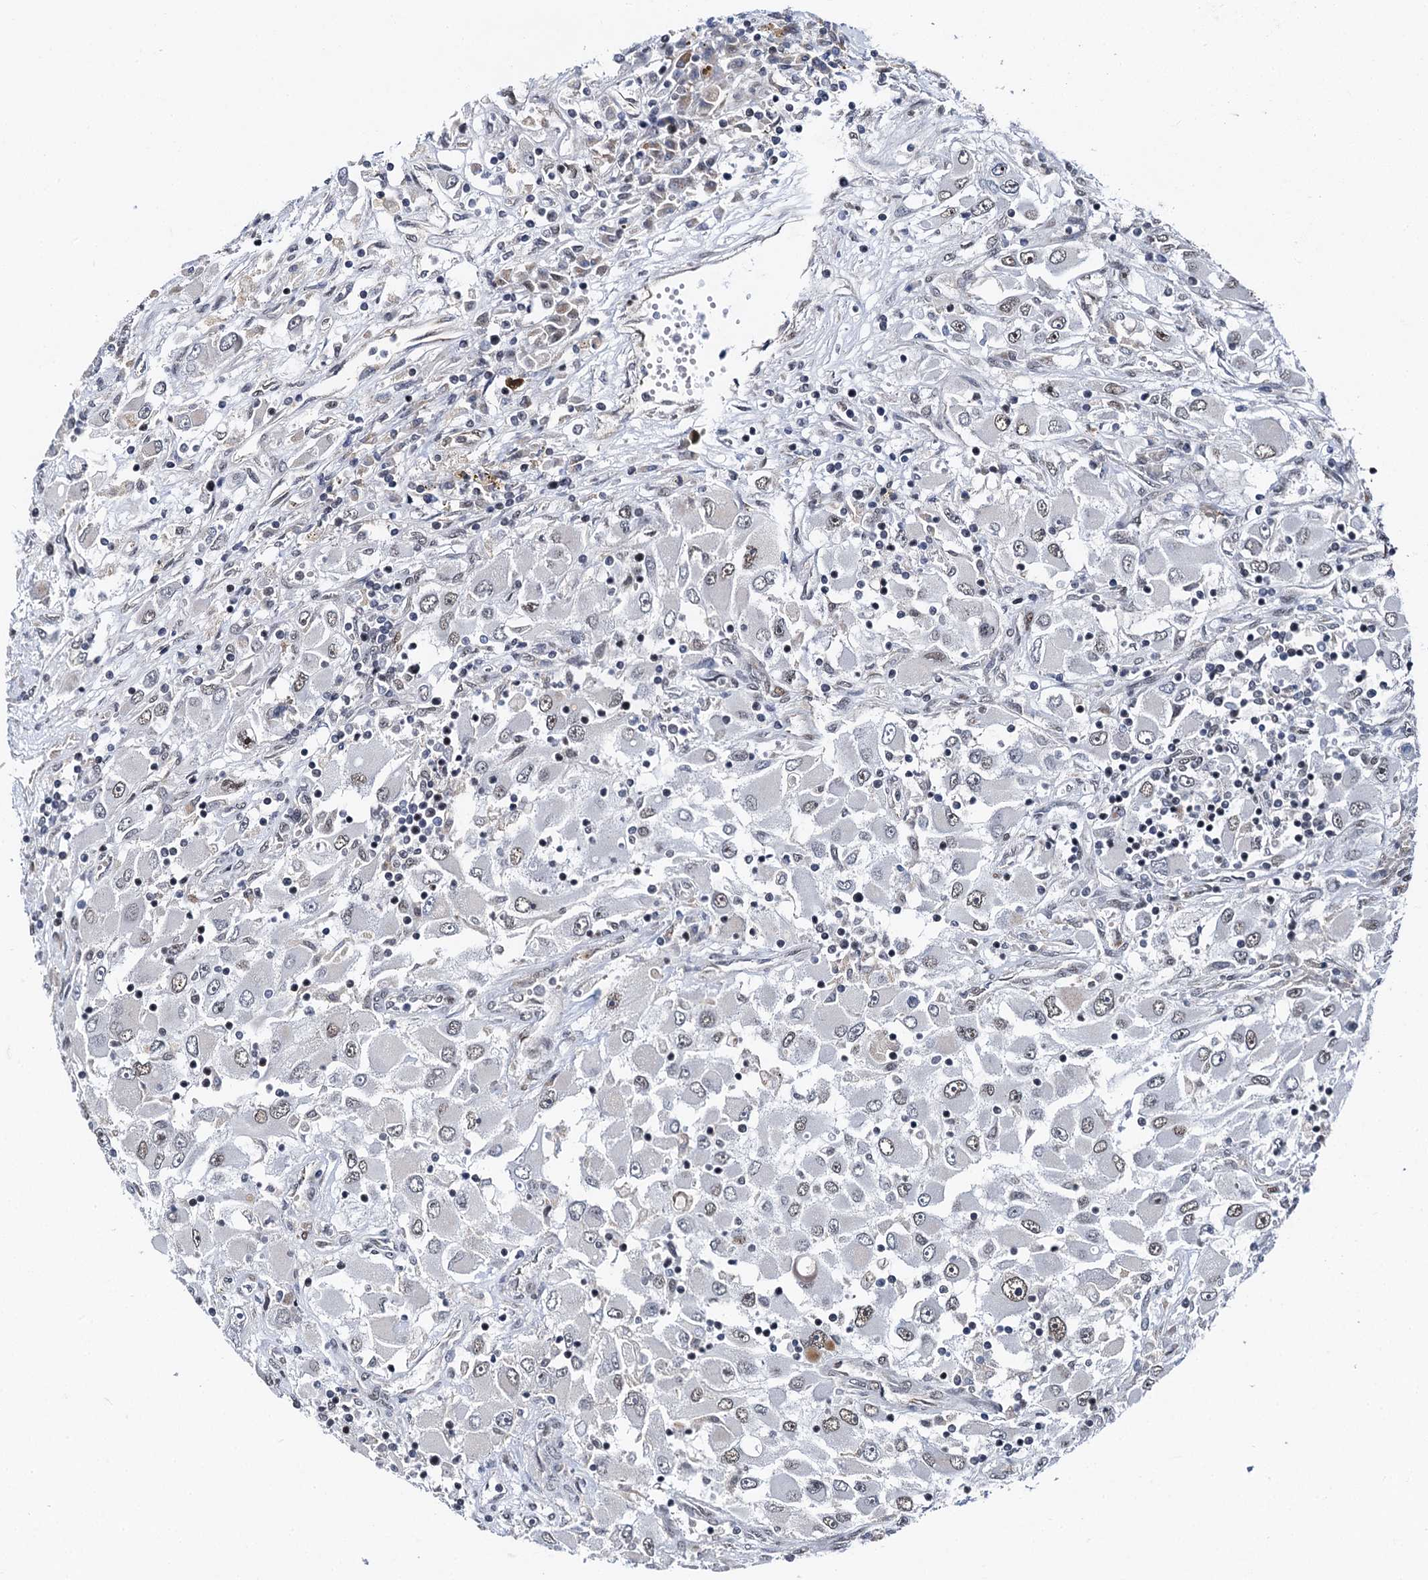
{"staining": {"intensity": "weak", "quantity": "<25%", "location": "nuclear"}, "tissue": "renal cancer", "cell_type": "Tumor cells", "image_type": "cancer", "snomed": [{"axis": "morphology", "description": "Adenocarcinoma, NOS"}, {"axis": "topography", "description": "Kidney"}], "caption": "Protein analysis of renal cancer shows no significant staining in tumor cells.", "gene": "RUFY2", "patient": {"sex": "female", "age": 52}}